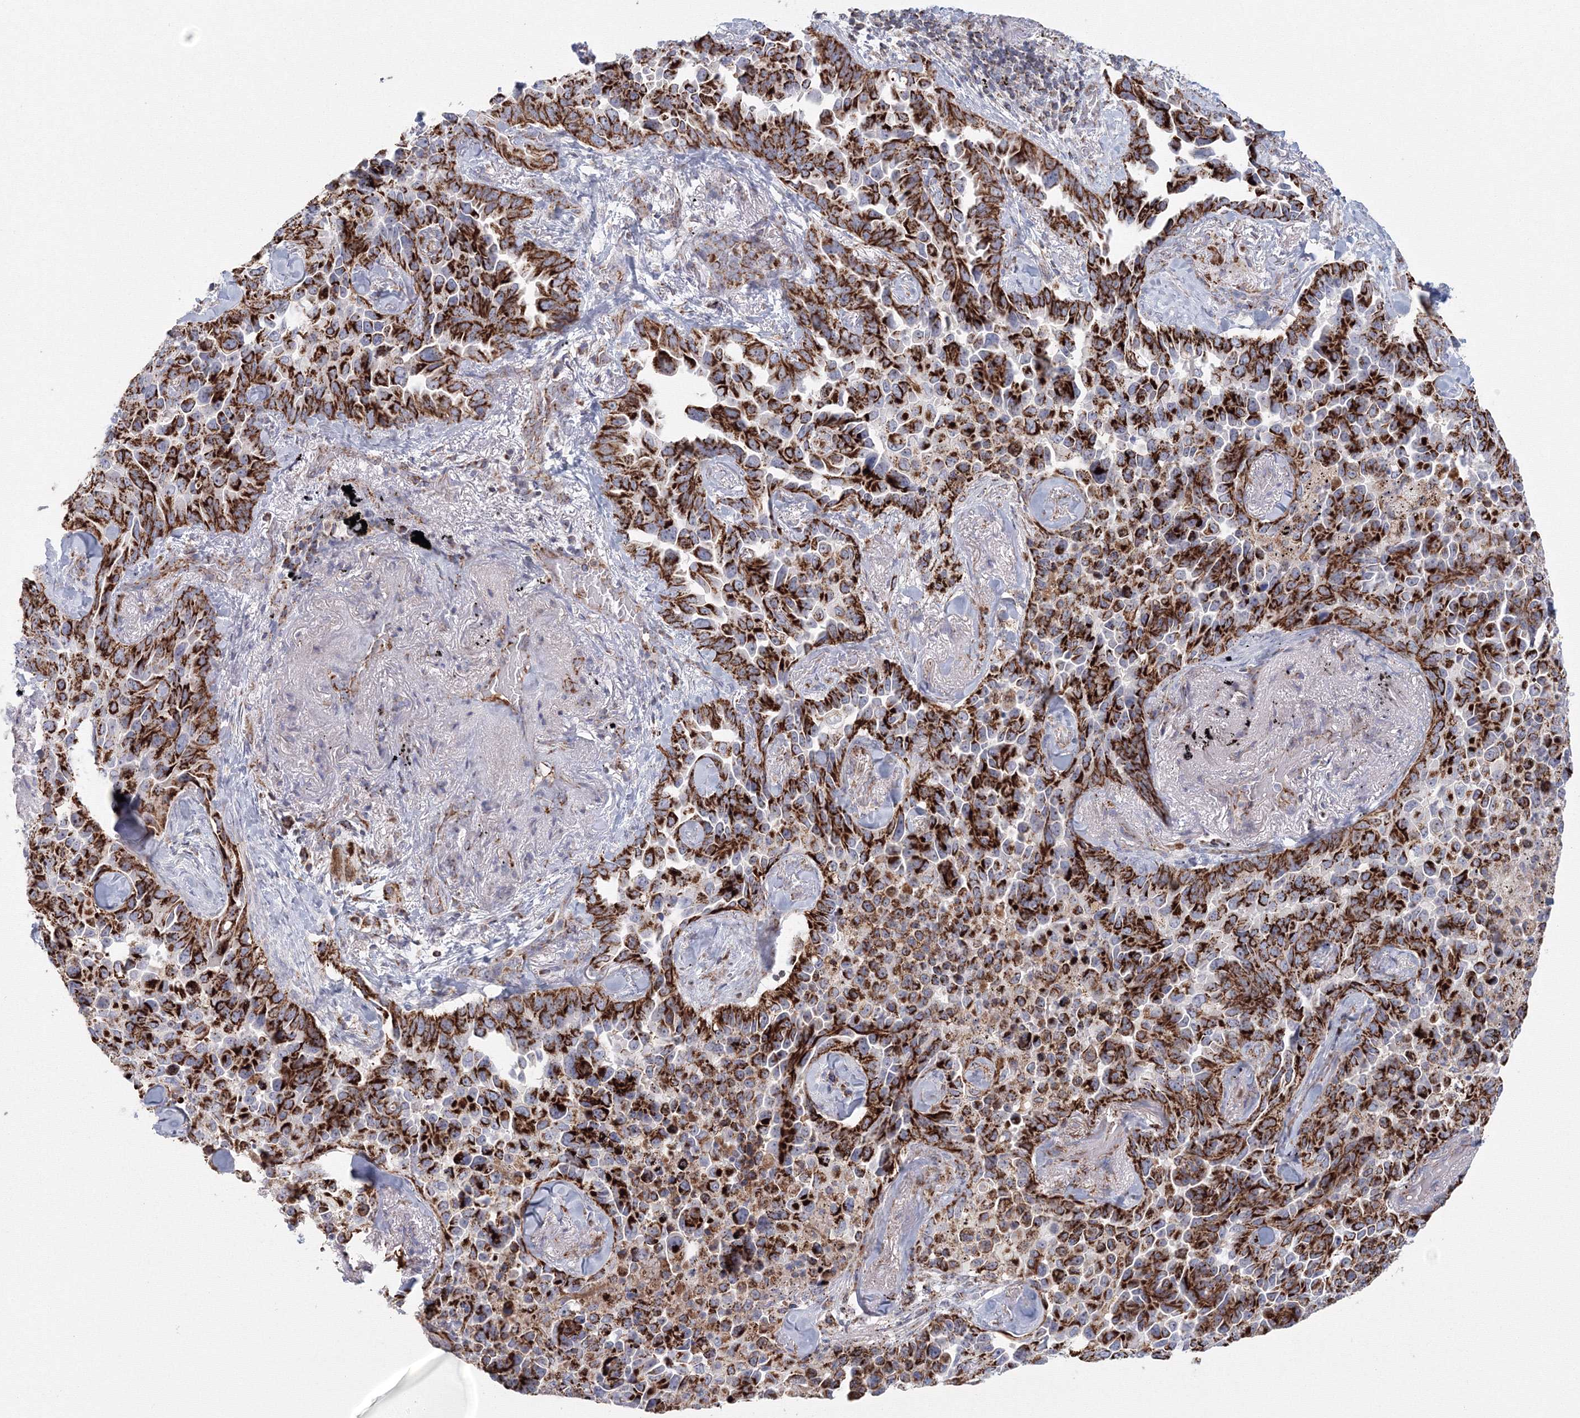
{"staining": {"intensity": "strong", "quantity": ">75%", "location": "cytoplasmic/membranous"}, "tissue": "lung cancer", "cell_type": "Tumor cells", "image_type": "cancer", "snomed": [{"axis": "morphology", "description": "Adenocarcinoma, NOS"}, {"axis": "topography", "description": "Lung"}], "caption": "Immunohistochemistry staining of lung adenocarcinoma, which exhibits high levels of strong cytoplasmic/membranous positivity in about >75% of tumor cells indicating strong cytoplasmic/membranous protein positivity. The staining was performed using DAB (3,3'-diaminobenzidine) (brown) for protein detection and nuclei were counterstained in hematoxylin (blue).", "gene": "GRPEL1", "patient": {"sex": "female", "age": 67}}